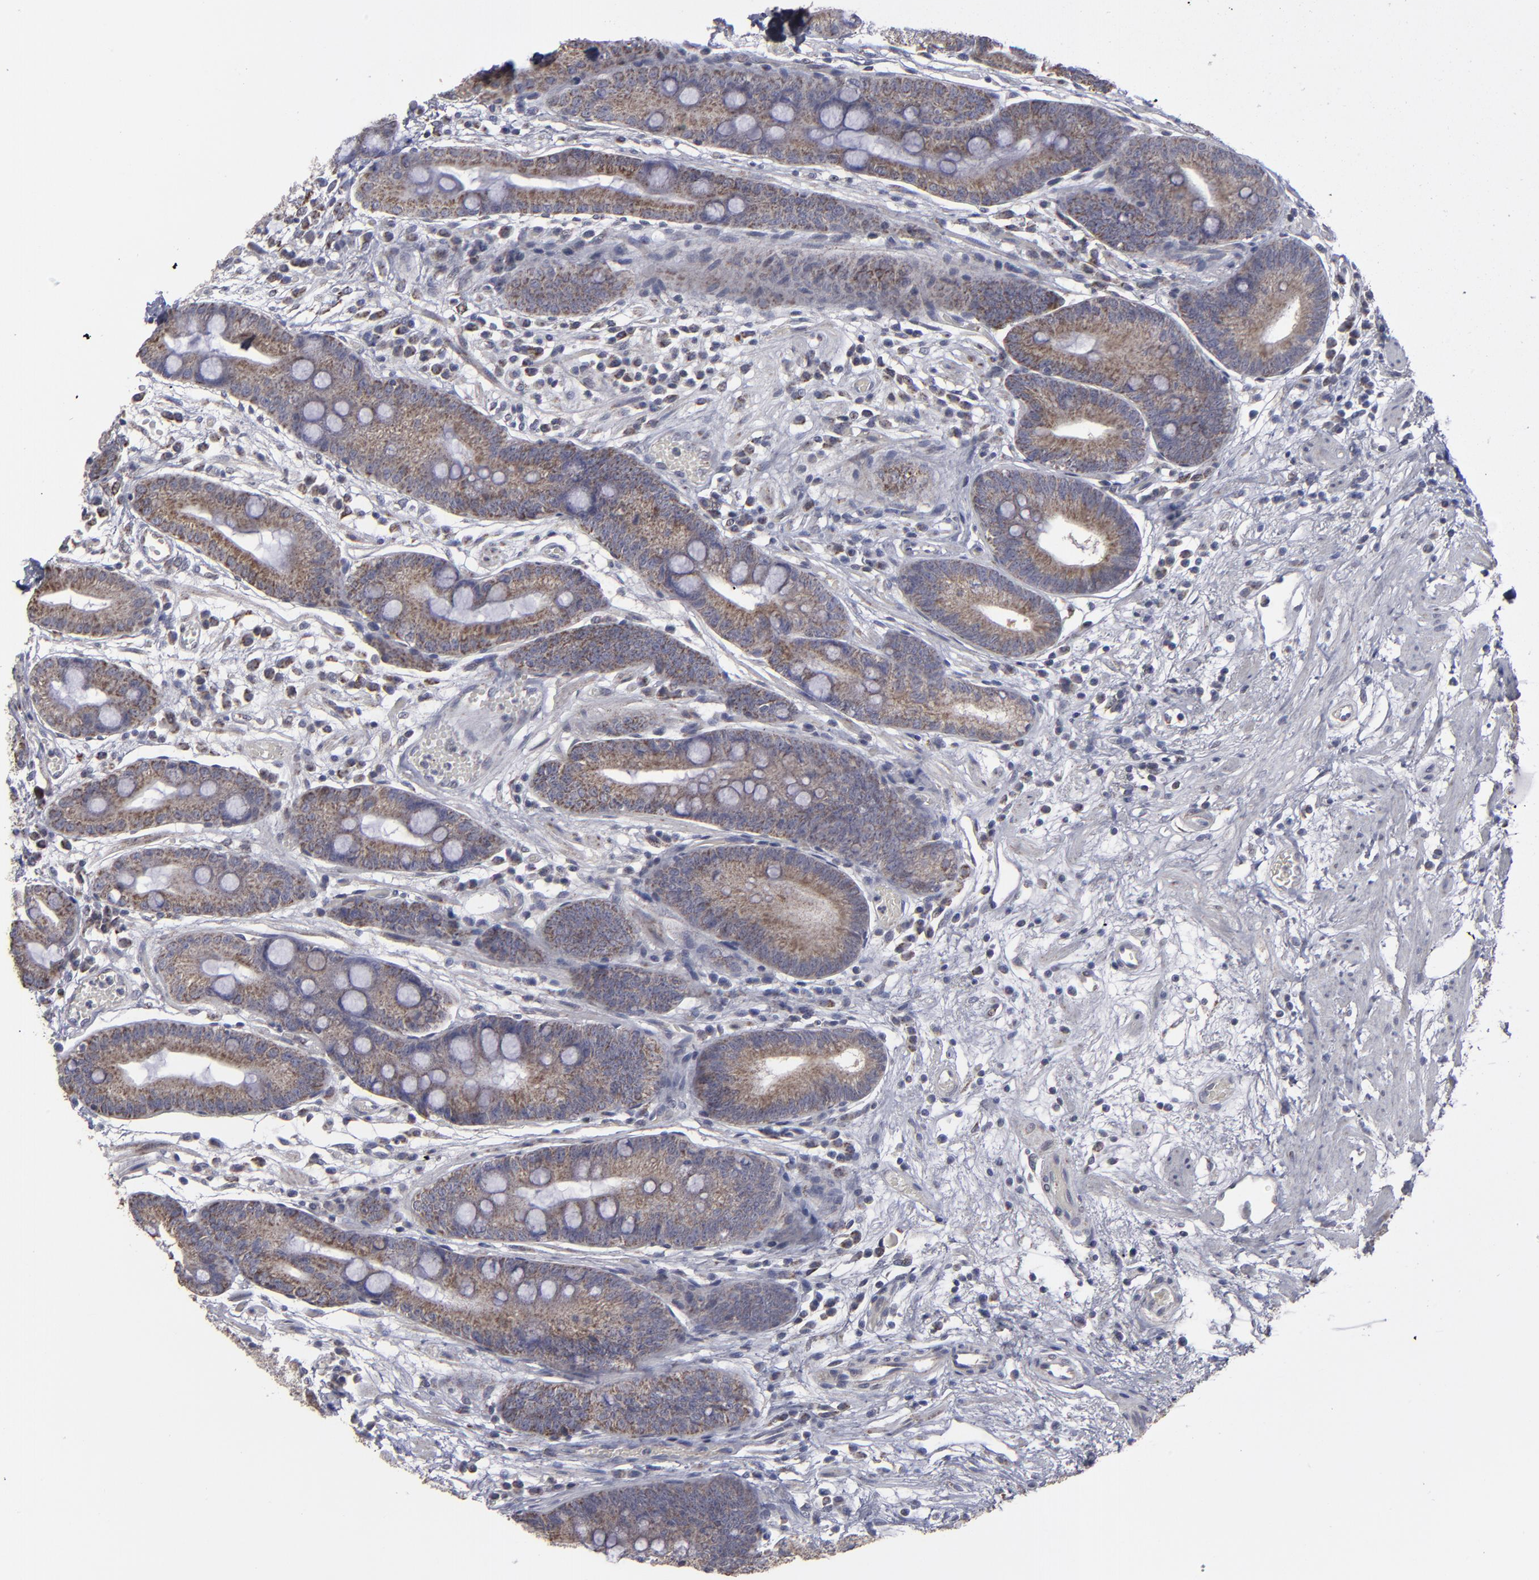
{"staining": {"intensity": "moderate", "quantity": ">75%", "location": "cytoplasmic/membranous"}, "tissue": "stomach", "cell_type": "Glandular cells", "image_type": "normal", "snomed": [{"axis": "morphology", "description": "Normal tissue, NOS"}, {"axis": "morphology", "description": "Inflammation, NOS"}, {"axis": "topography", "description": "Stomach, lower"}], "caption": "The image shows immunohistochemical staining of benign stomach. There is moderate cytoplasmic/membranous expression is identified in approximately >75% of glandular cells.", "gene": "MYOM2", "patient": {"sex": "male", "age": 59}}